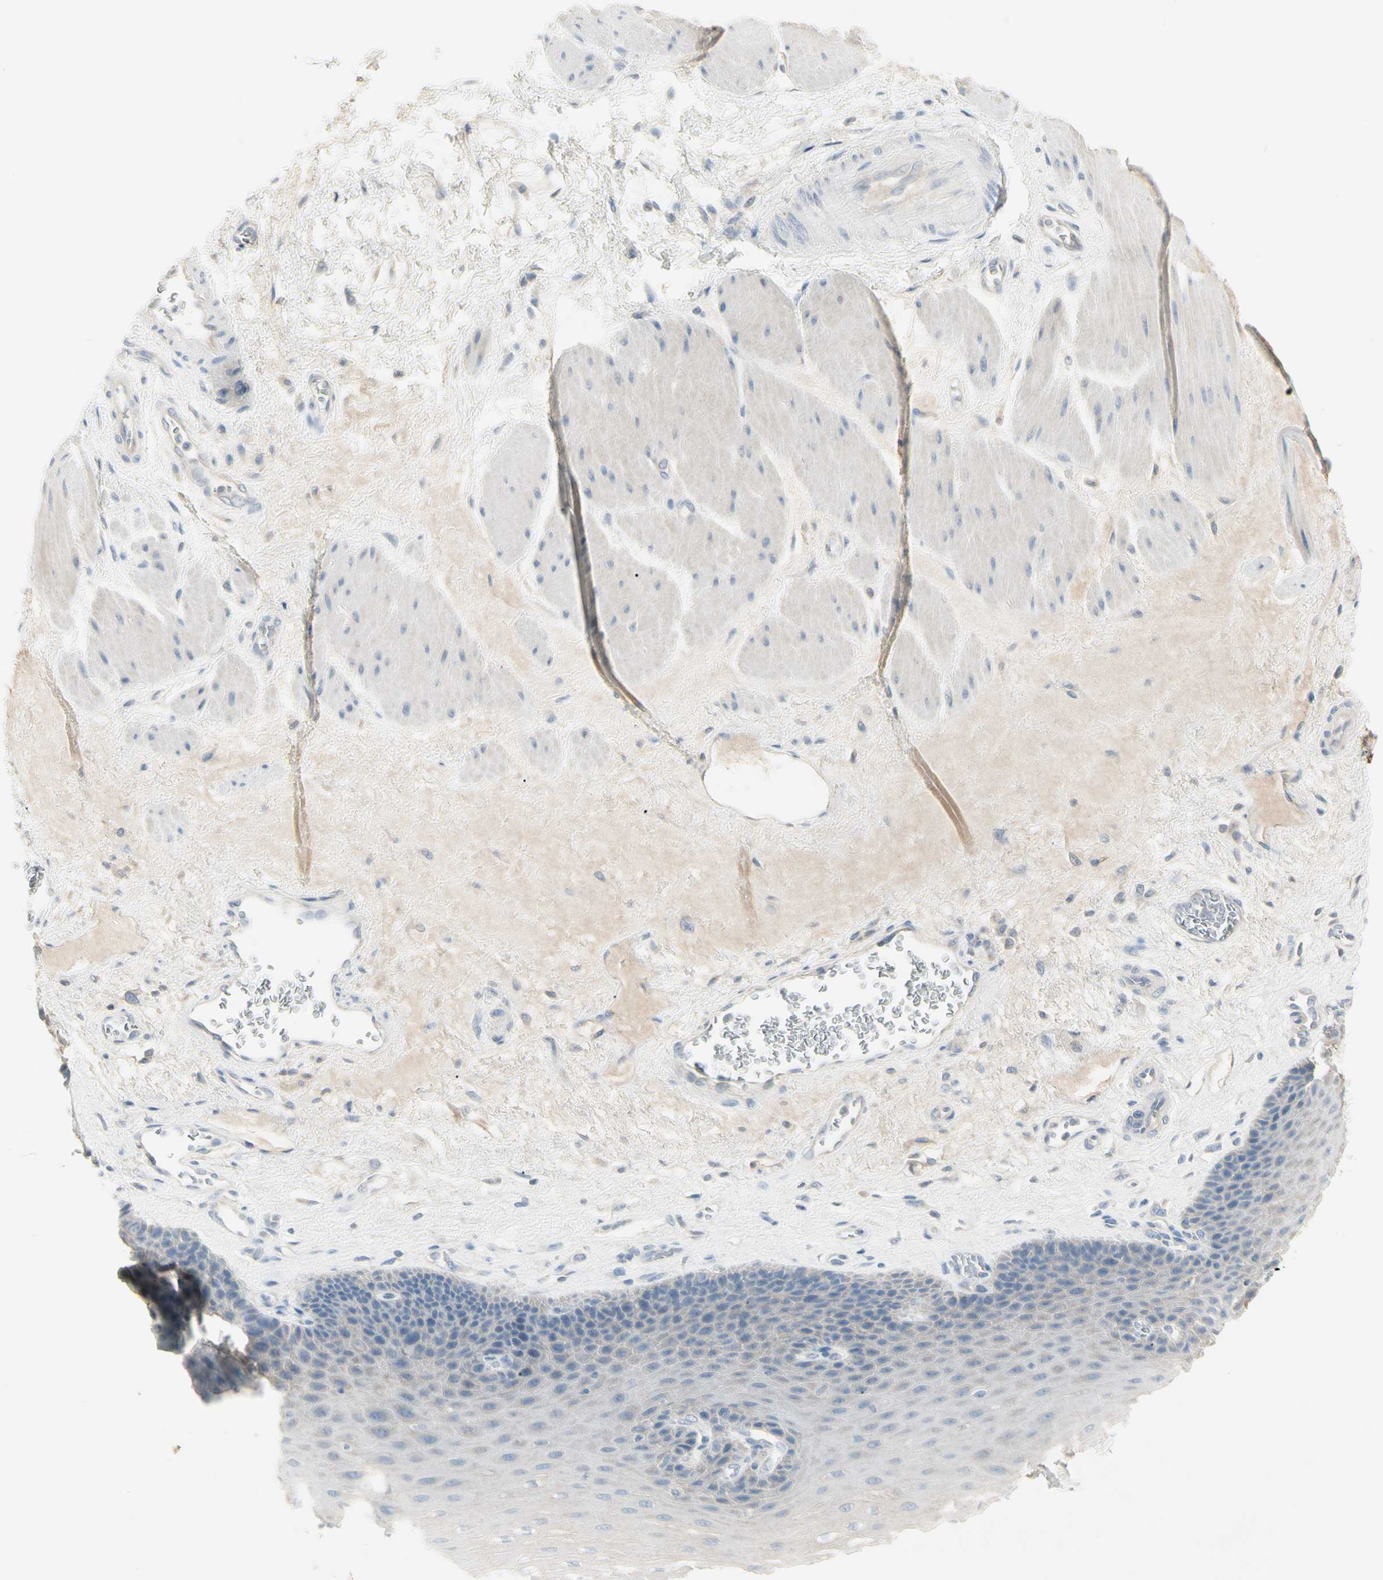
{"staining": {"intensity": "negative", "quantity": "none", "location": "none"}, "tissue": "esophagus", "cell_type": "Squamous epithelial cells", "image_type": "normal", "snomed": [{"axis": "morphology", "description": "Normal tissue, NOS"}, {"axis": "topography", "description": "Esophagus"}], "caption": "The image demonstrates no significant staining in squamous epithelial cells of esophagus. Brightfield microscopy of immunohistochemistry stained with DAB (brown) and hematoxylin (blue), captured at high magnification.", "gene": "ALDH18A1", "patient": {"sex": "female", "age": 72}}